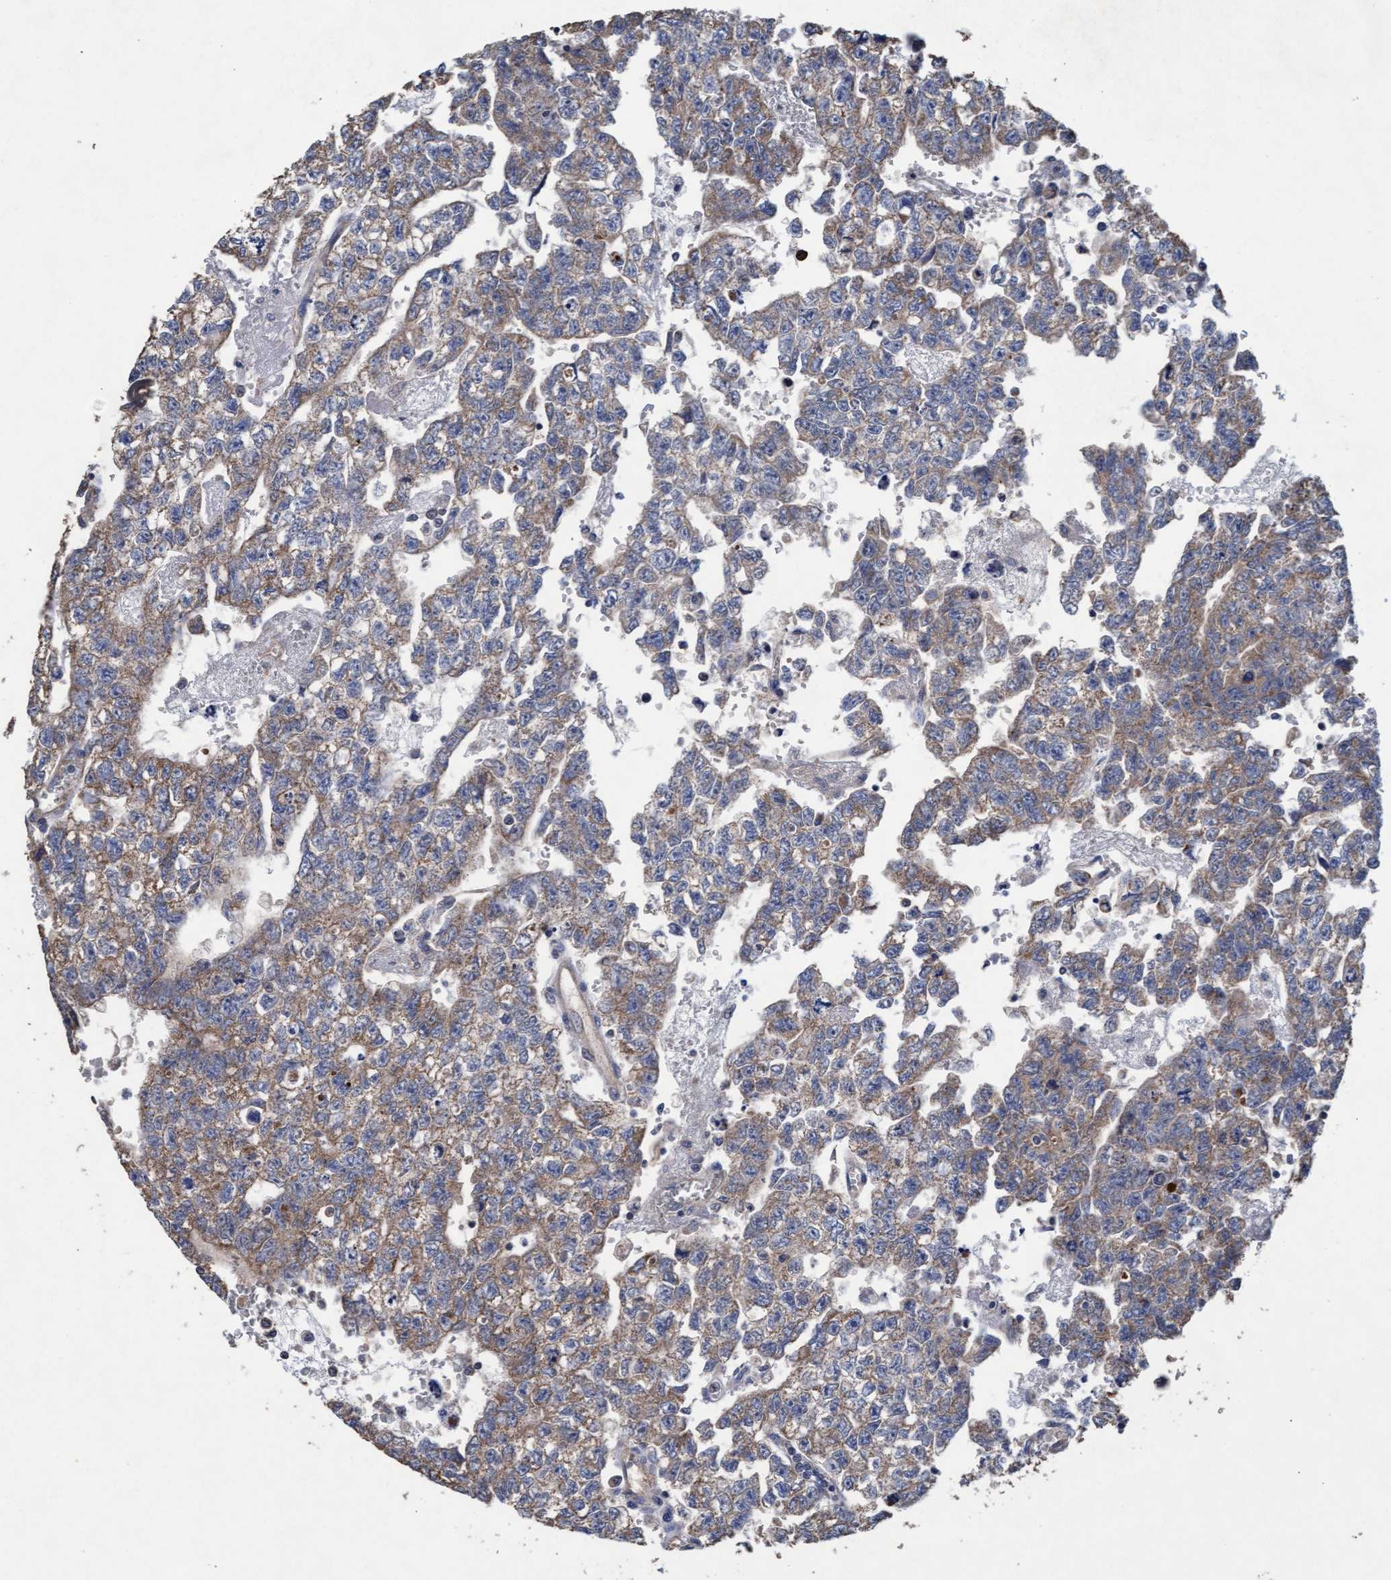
{"staining": {"intensity": "moderate", "quantity": ">75%", "location": "cytoplasmic/membranous"}, "tissue": "testis cancer", "cell_type": "Tumor cells", "image_type": "cancer", "snomed": [{"axis": "morphology", "description": "Seminoma, NOS"}, {"axis": "morphology", "description": "Carcinoma, Embryonal, NOS"}, {"axis": "topography", "description": "Testis"}], "caption": "Human embryonal carcinoma (testis) stained with a protein marker reveals moderate staining in tumor cells.", "gene": "MRPL38", "patient": {"sex": "male", "age": 38}}